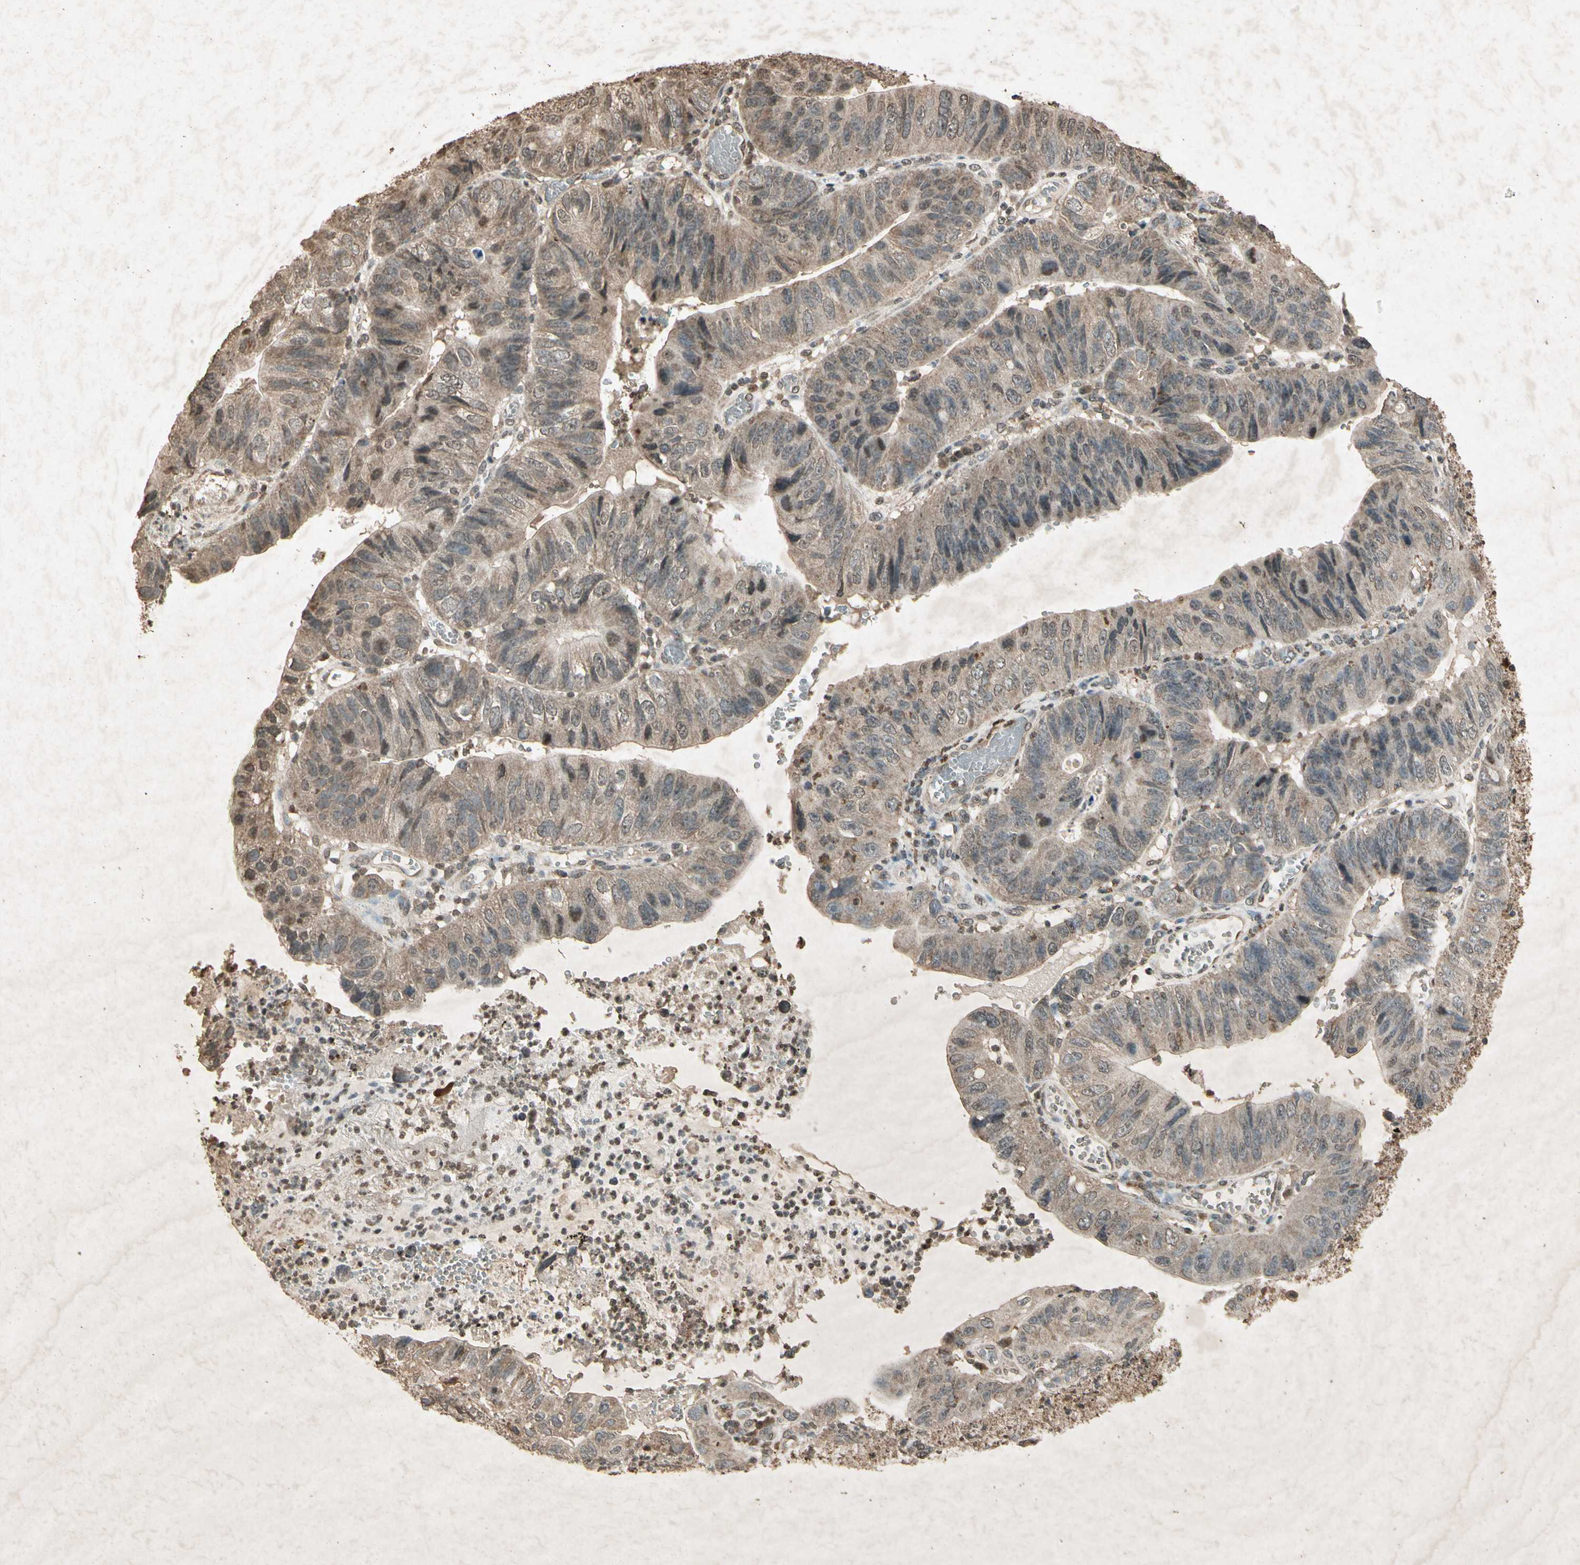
{"staining": {"intensity": "moderate", "quantity": ">75%", "location": "cytoplasmic/membranous"}, "tissue": "stomach cancer", "cell_type": "Tumor cells", "image_type": "cancer", "snomed": [{"axis": "morphology", "description": "Adenocarcinoma, NOS"}, {"axis": "topography", "description": "Stomach"}], "caption": "A medium amount of moderate cytoplasmic/membranous staining is seen in about >75% of tumor cells in stomach cancer (adenocarcinoma) tissue.", "gene": "GC", "patient": {"sex": "male", "age": 59}}